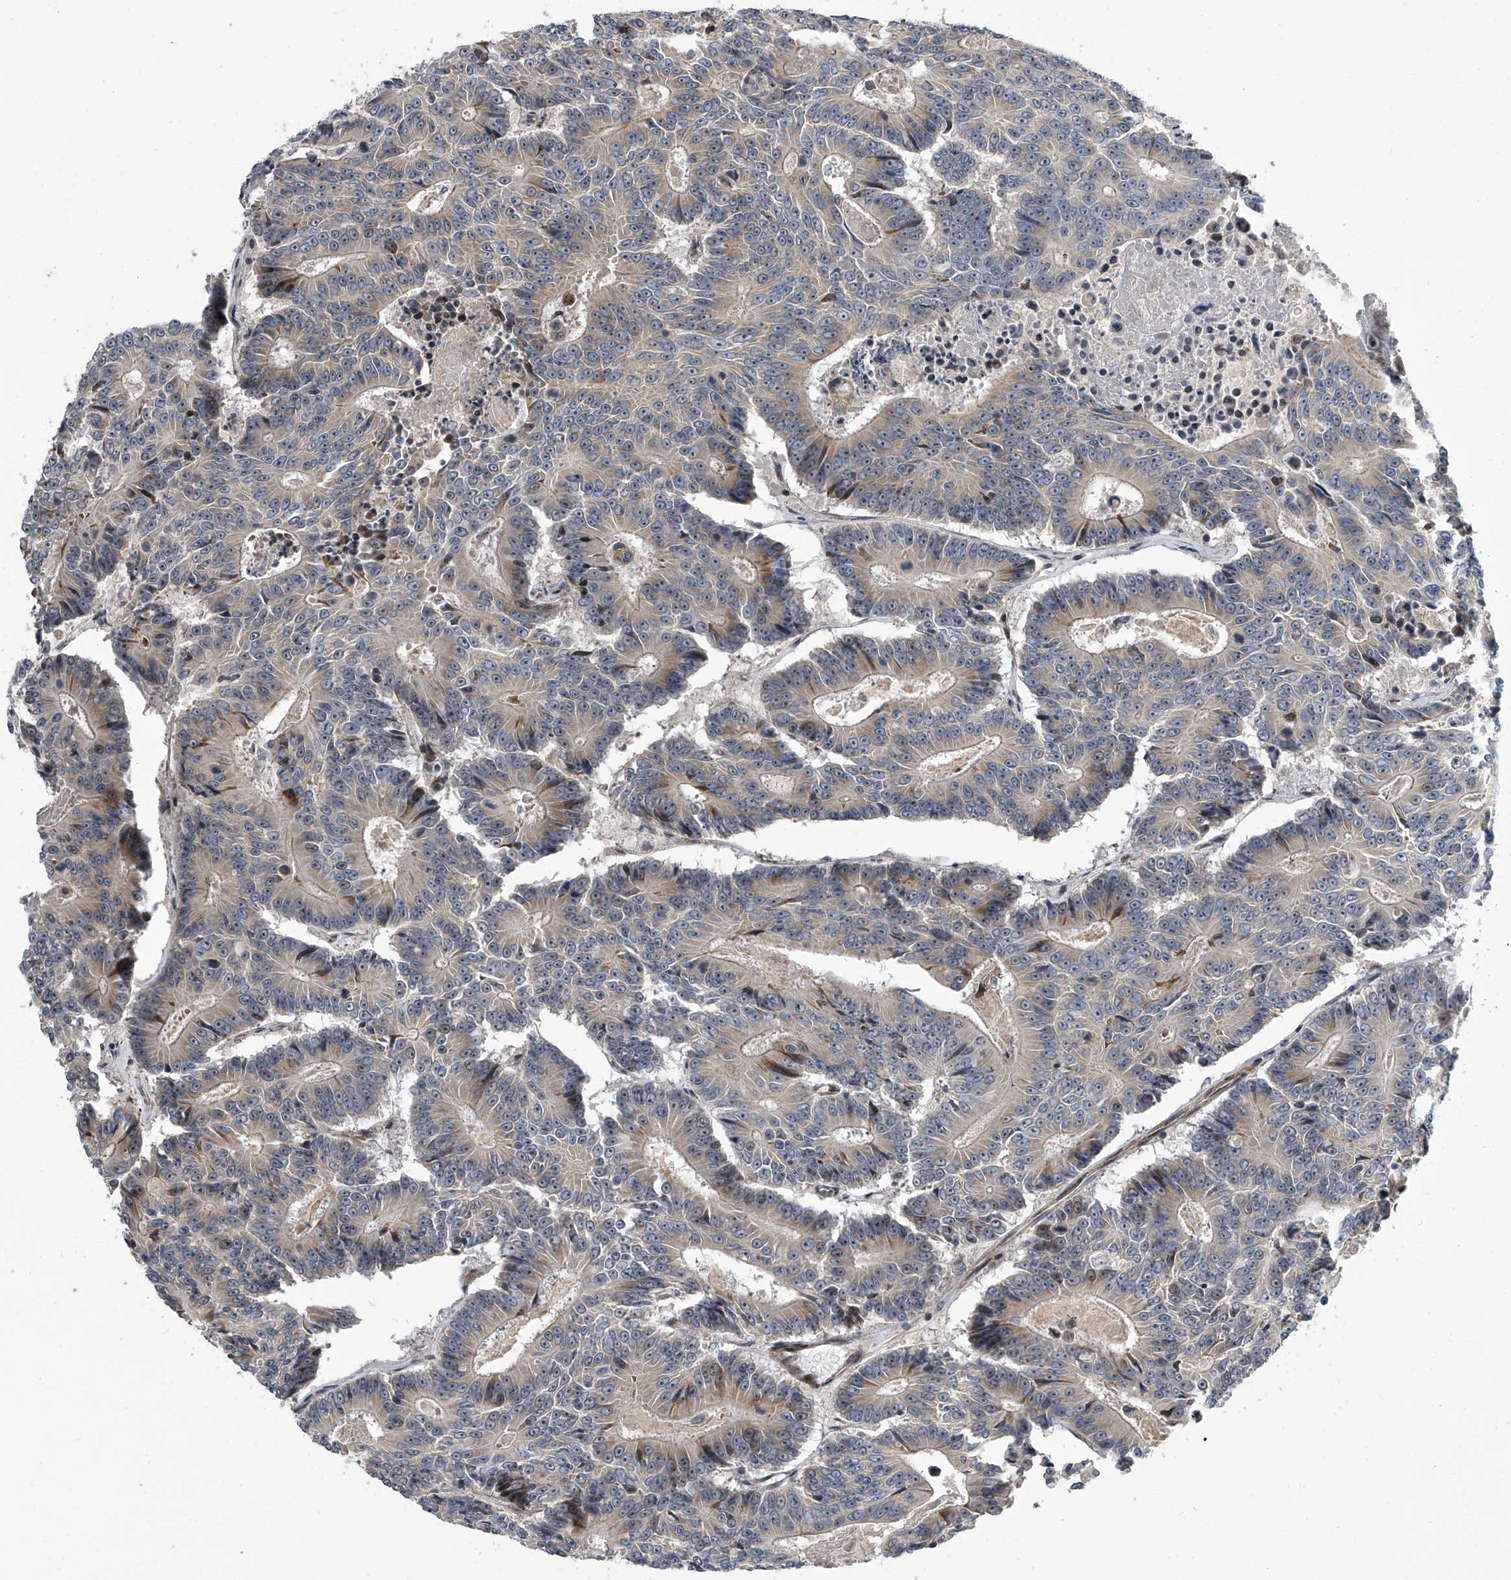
{"staining": {"intensity": "weak", "quantity": "<25%", "location": "cytoplasmic/membranous"}, "tissue": "colorectal cancer", "cell_type": "Tumor cells", "image_type": "cancer", "snomed": [{"axis": "morphology", "description": "Adenocarcinoma, NOS"}, {"axis": "topography", "description": "Colon"}], "caption": "Tumor cells are negative for protein expression in human colorectal adenocarcinoma.", "gene": "DLGAP2", "patient": {"sex": "male", "age": 83}}